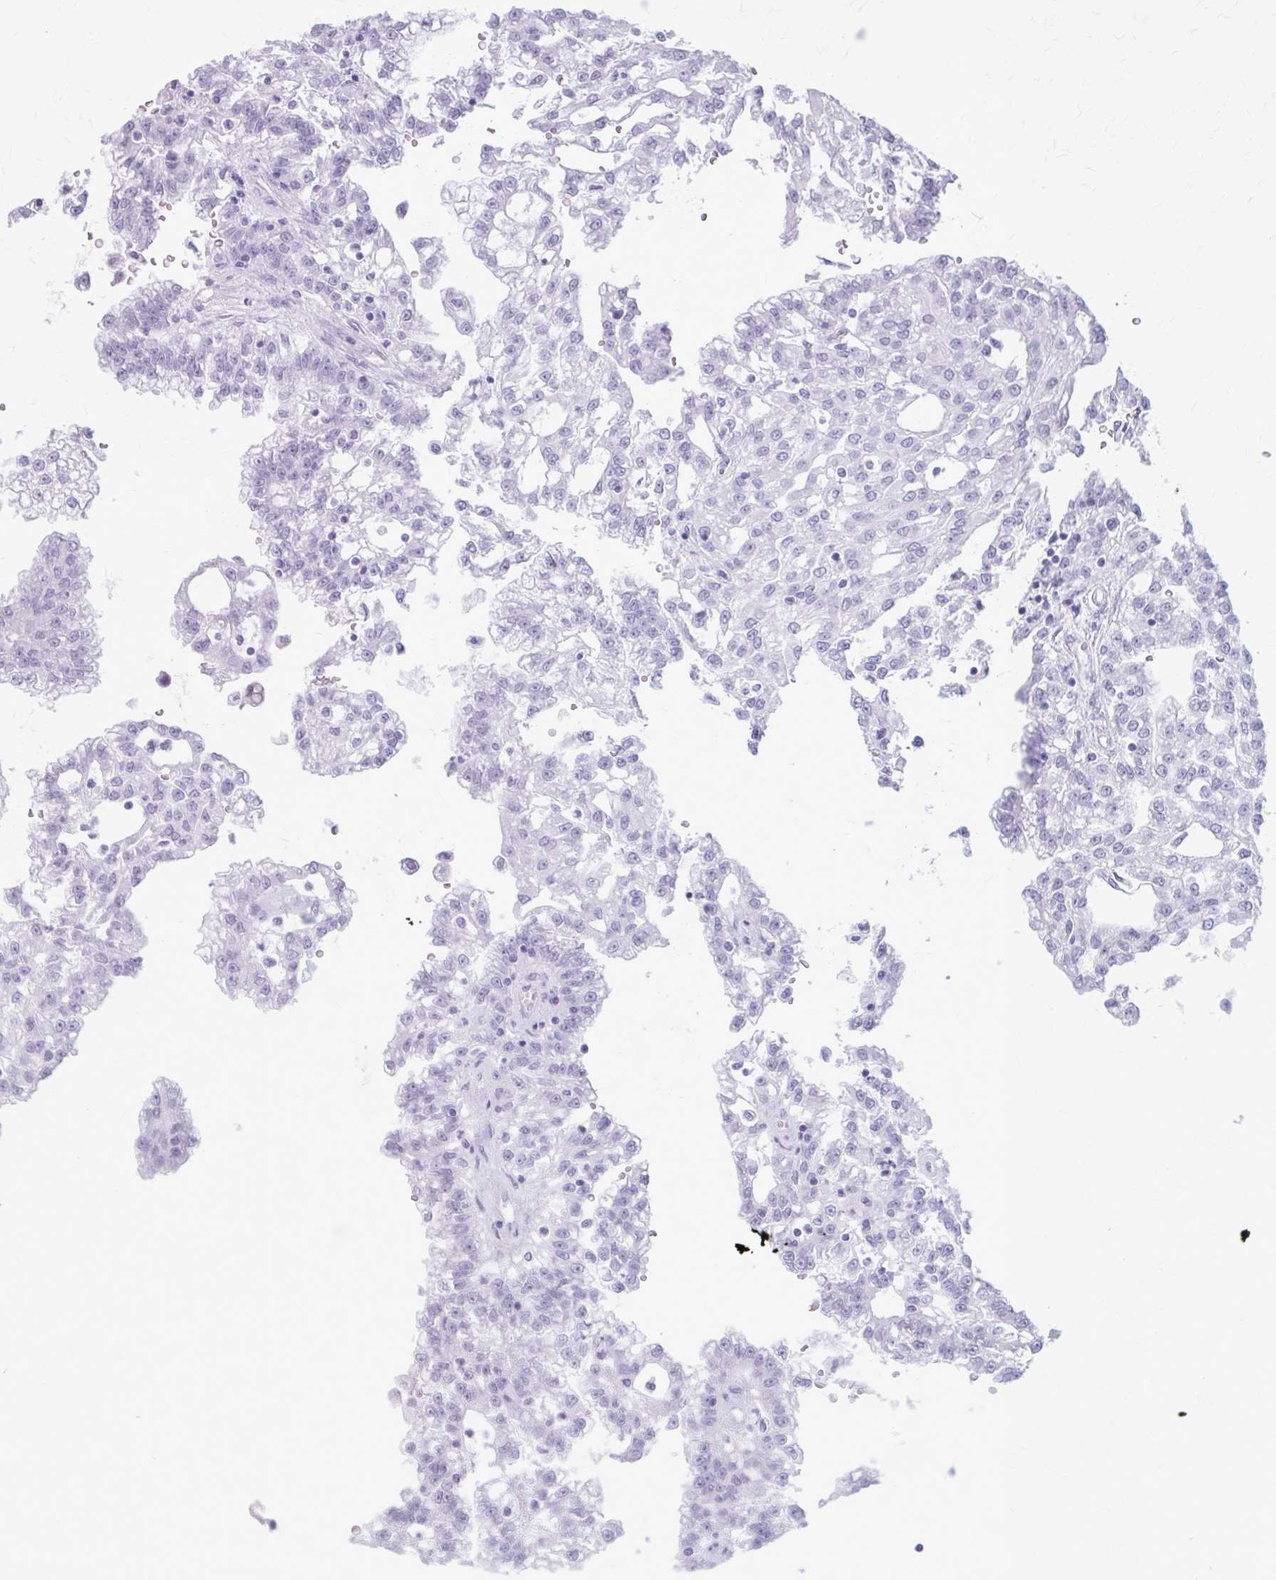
{"staining": {"intensity": "negative", "quantity": "none", "location": "none"}, "tissue": "renal cancer", "cell_type": "Tumor cells", "image_type": "cancer", "snomed": [{"axis": "morphology", "description": "Adenocarcinoma, NOS"}, {"axis": "topography", "description": "Kidney"}], "caption": "Immunohistochemistry of adenocarcinoma (renal) displays no expression in tumor cells.", "gene": "KRT5", "patient": {"sex": "male", "age": 63}}